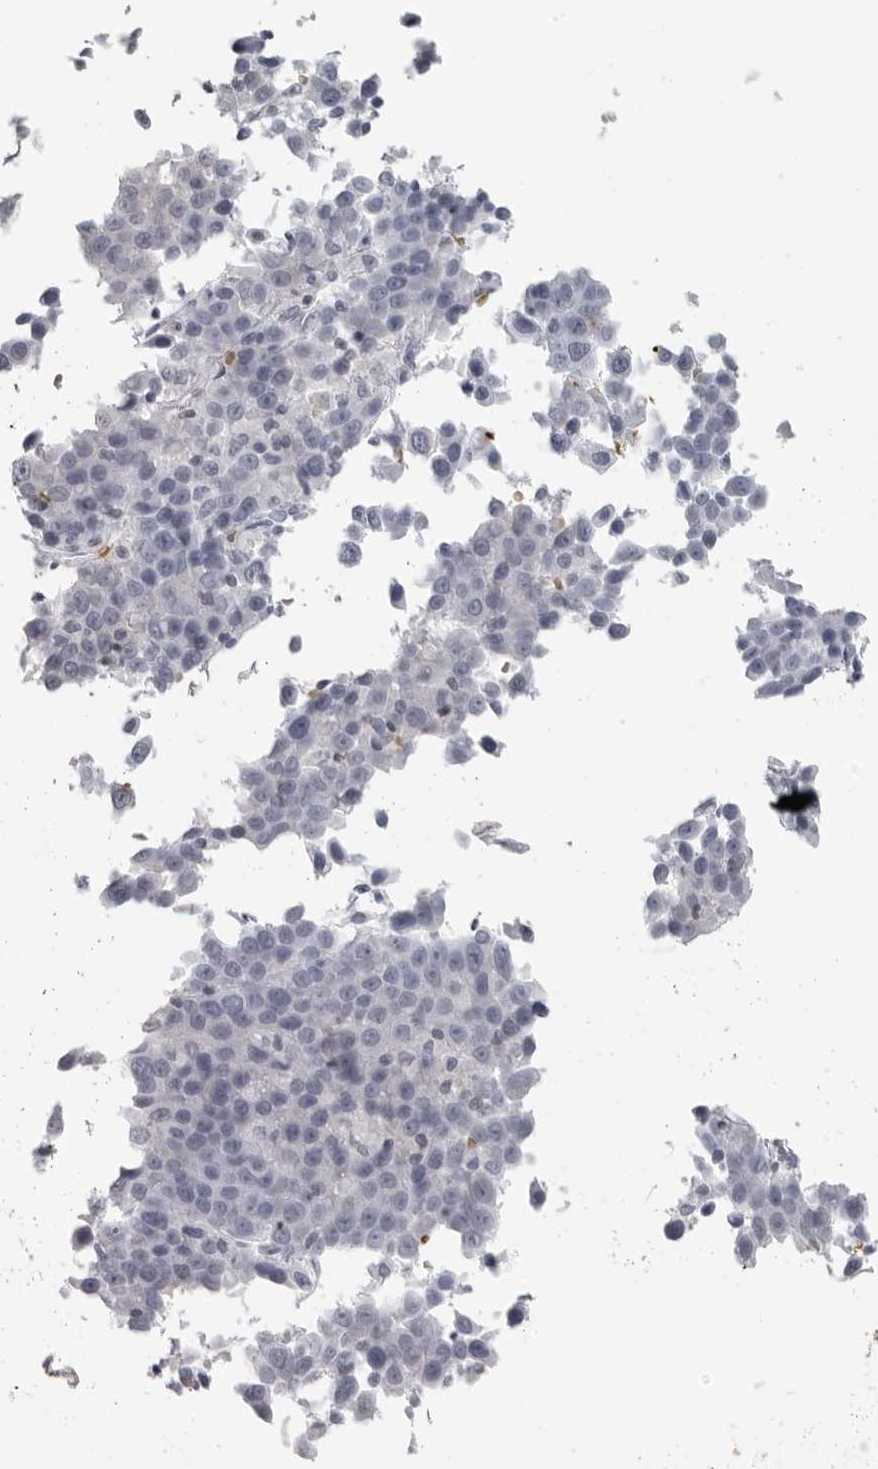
{"staining": {"intensity": "negative", "quantity": "none", "location": "none"}, "tissue": "liver cancer", "cell_type": "Tumor cells", "image_type": "cancer", "snomed": [{"axis": "morphology", "description": "Carcinoma, Hepatocellular, NOS"}, {"axis": "topography", "description": "Liver"}], "caption": "This is a histopathology image of IHC staining of liver cancer (hepatocellular carcinoma), which shows no staining in tumor cells. (IHC, brightfield microscopy, high magnification).", "gene": "EPB41", "patient": {"sex": "female", "age": 53}}